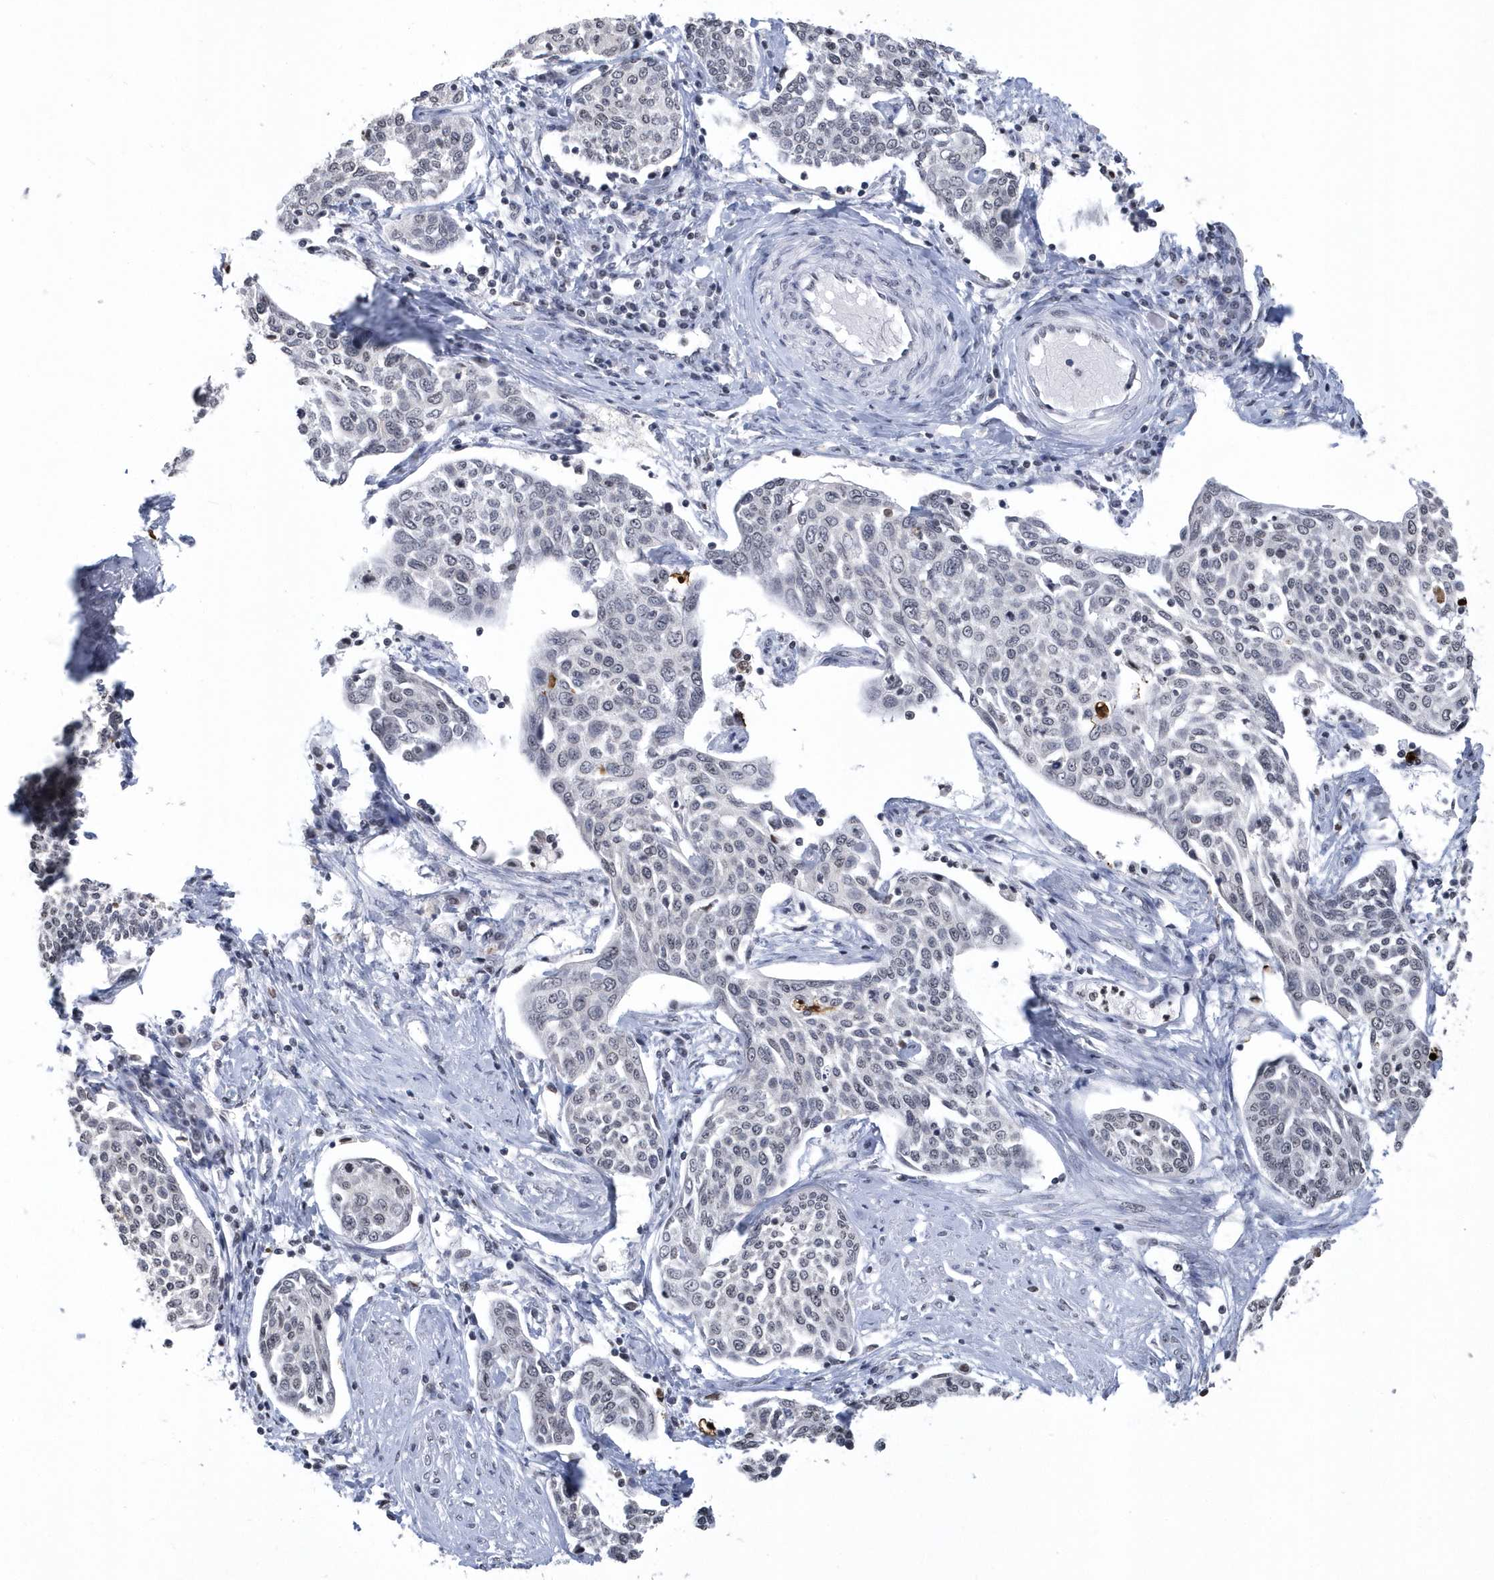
{"staining": {"intensity": "negative", "quantity": "none", "location": "none"}, "tissue": "cervical cancer", "cell_type": "Tumor cells", "image_type": "cancer", "snomed": [{"axis": "morphology", "description": "Squamous cell carcinoma, NOS"}, {"axis": "topography", "description": "Cervix"}], "caption": "The histopathology image exhibits no significant positivity in tumor cells of cervical cancer (squamous cell carcinoma).", "gene": "VWA5B2", "patient": {"sex": "female", "age": 34}}